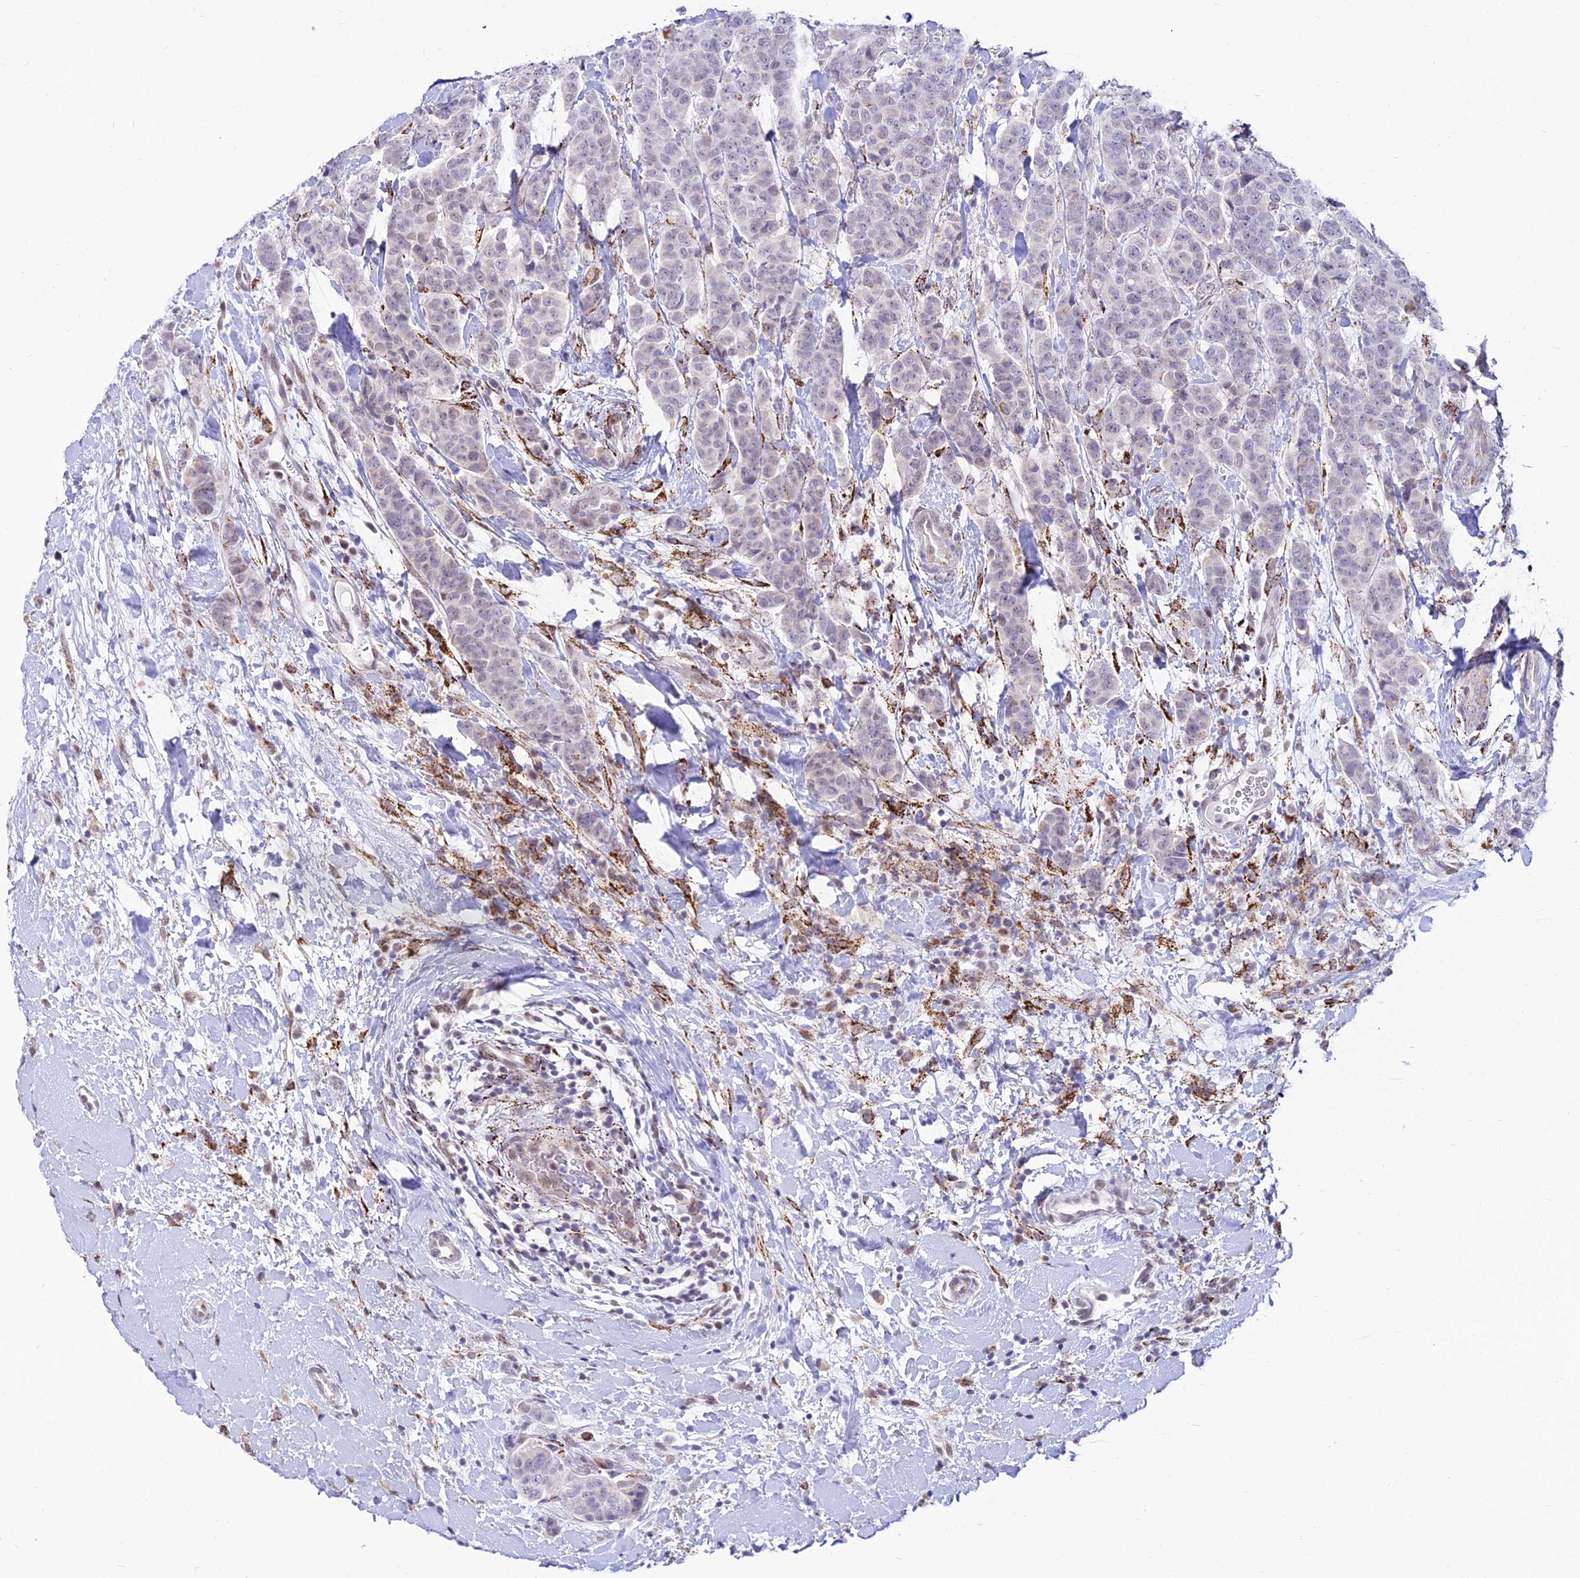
{"staining": {"intensity": "weak", "quantity": "<25%", "location": "nuclear"}, "tissue": "breast cancer", "cell_type": "Tumor cells", "image_type": "cancer", "snomed": [{"axis": "morphology", "description": "Duct carcinoma"}, {"axis": "topography", "description": "Breast"}], "caption": "High power microscopy micrograph of an immunohistochemistry photomicrograph of breast cancer, revealing no significant staining in tumor cells. Brightfield microscopy of IHC stained with DAB (3,3'-diaminobenzidine) (brown) and hematoxylin (blue), captured at high magnification.", "gene": "C6orf163", "patient": {"sex": "female", "age": 40}}